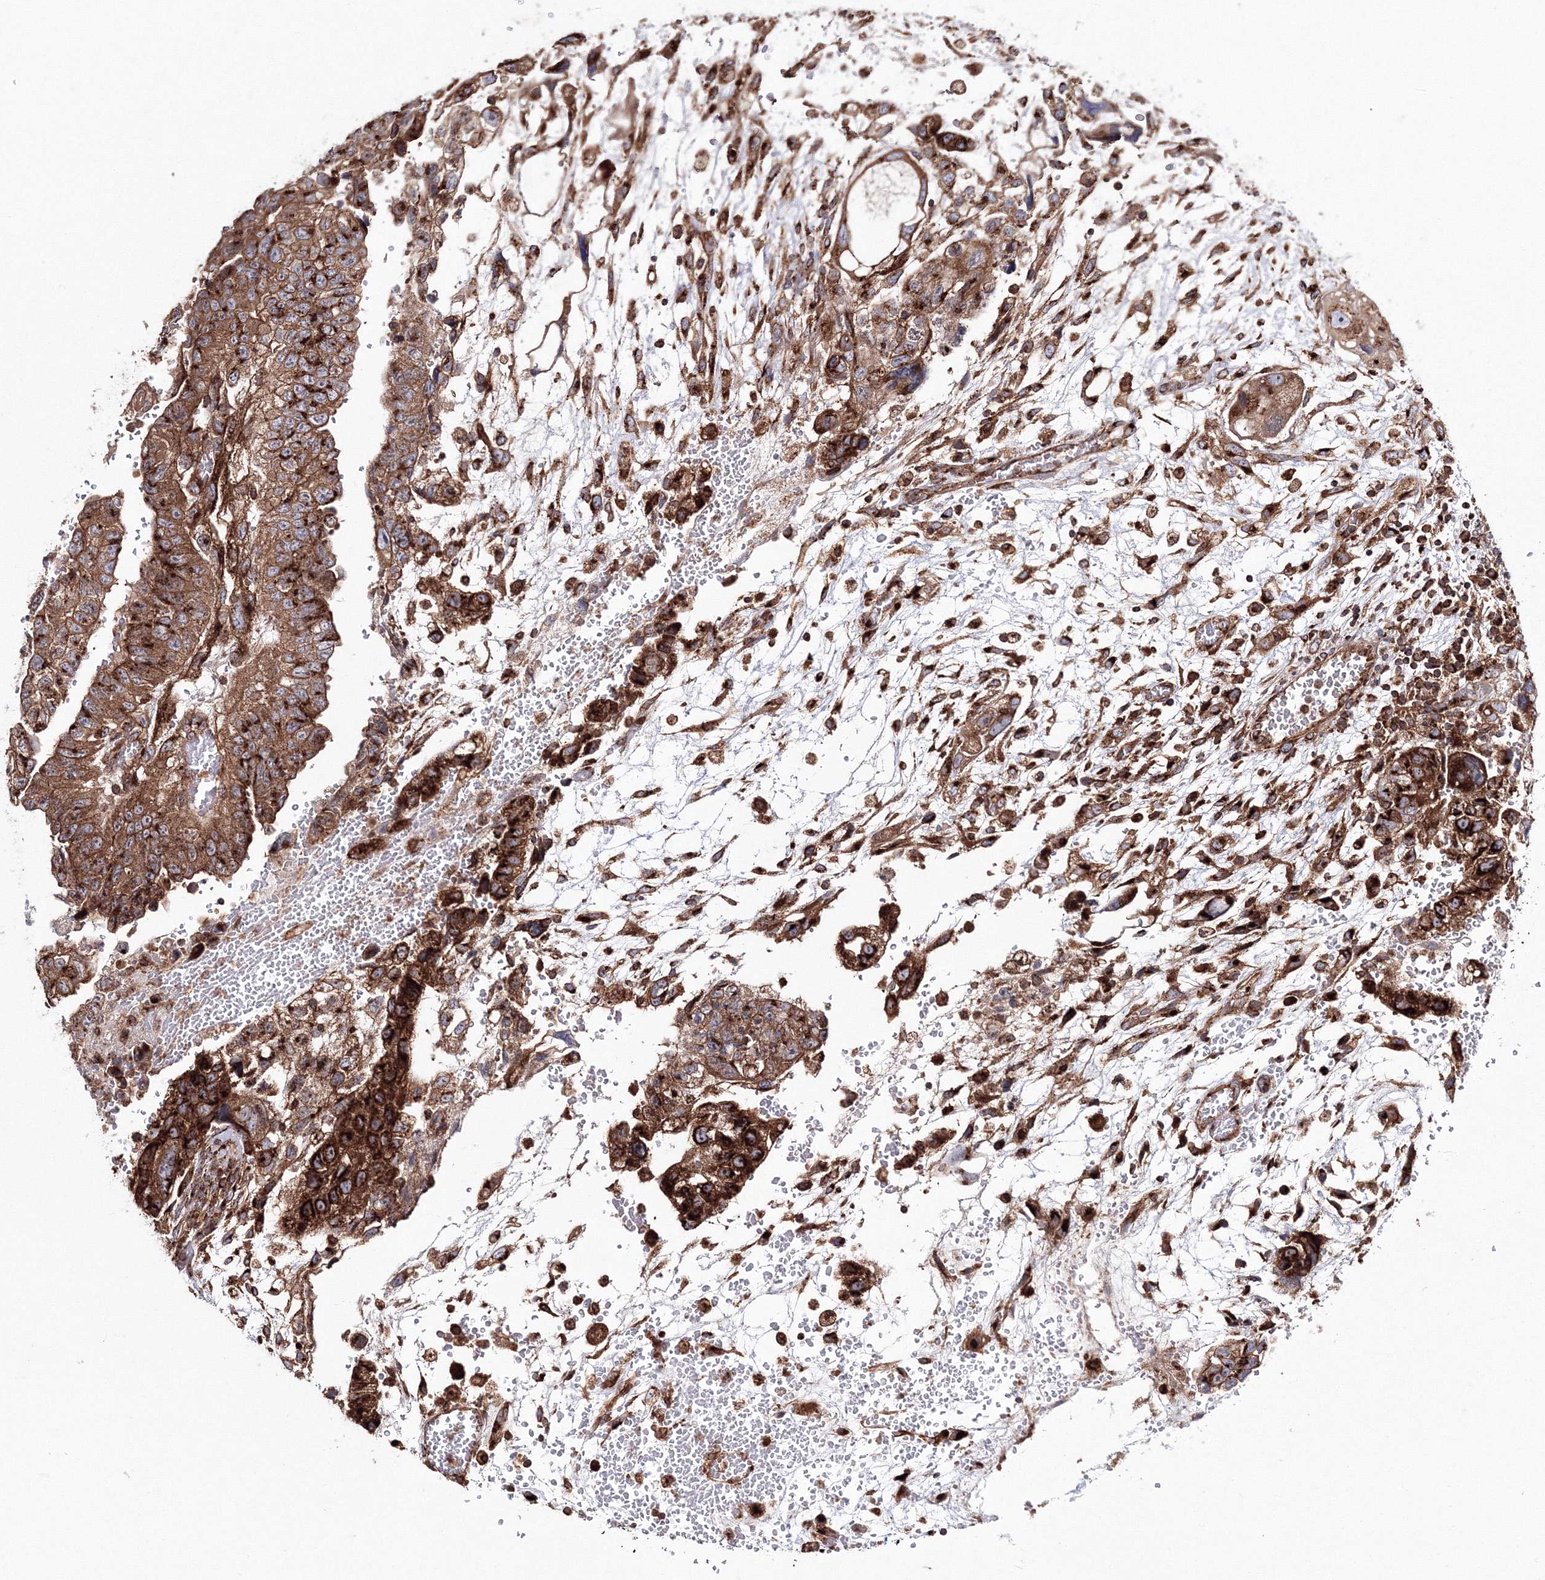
{"staining": {"intensity": "moderate", "quantity": ">75%", "location": "cytoplasmic/membranous"}, "tissue": "testis cancer", "cell_type": "Tumor cells", "image_type": "cancer", "snomed": [{"axis": "morphology", "description": "Carcinoma, Embryonal, NOS"}, {"axis": "topography", "description": "Testis"}], "caption": "Immunohistochemistry (IHC) micrograph of embryonal carcinoma (testis) stained for a protein (brown), which reveals medium levels of moderate cytoplasmic/membranous staining in about >75% of tumor cells.", "gene": "ARCN1", "patient": {"sex": "male", "age": 36}}